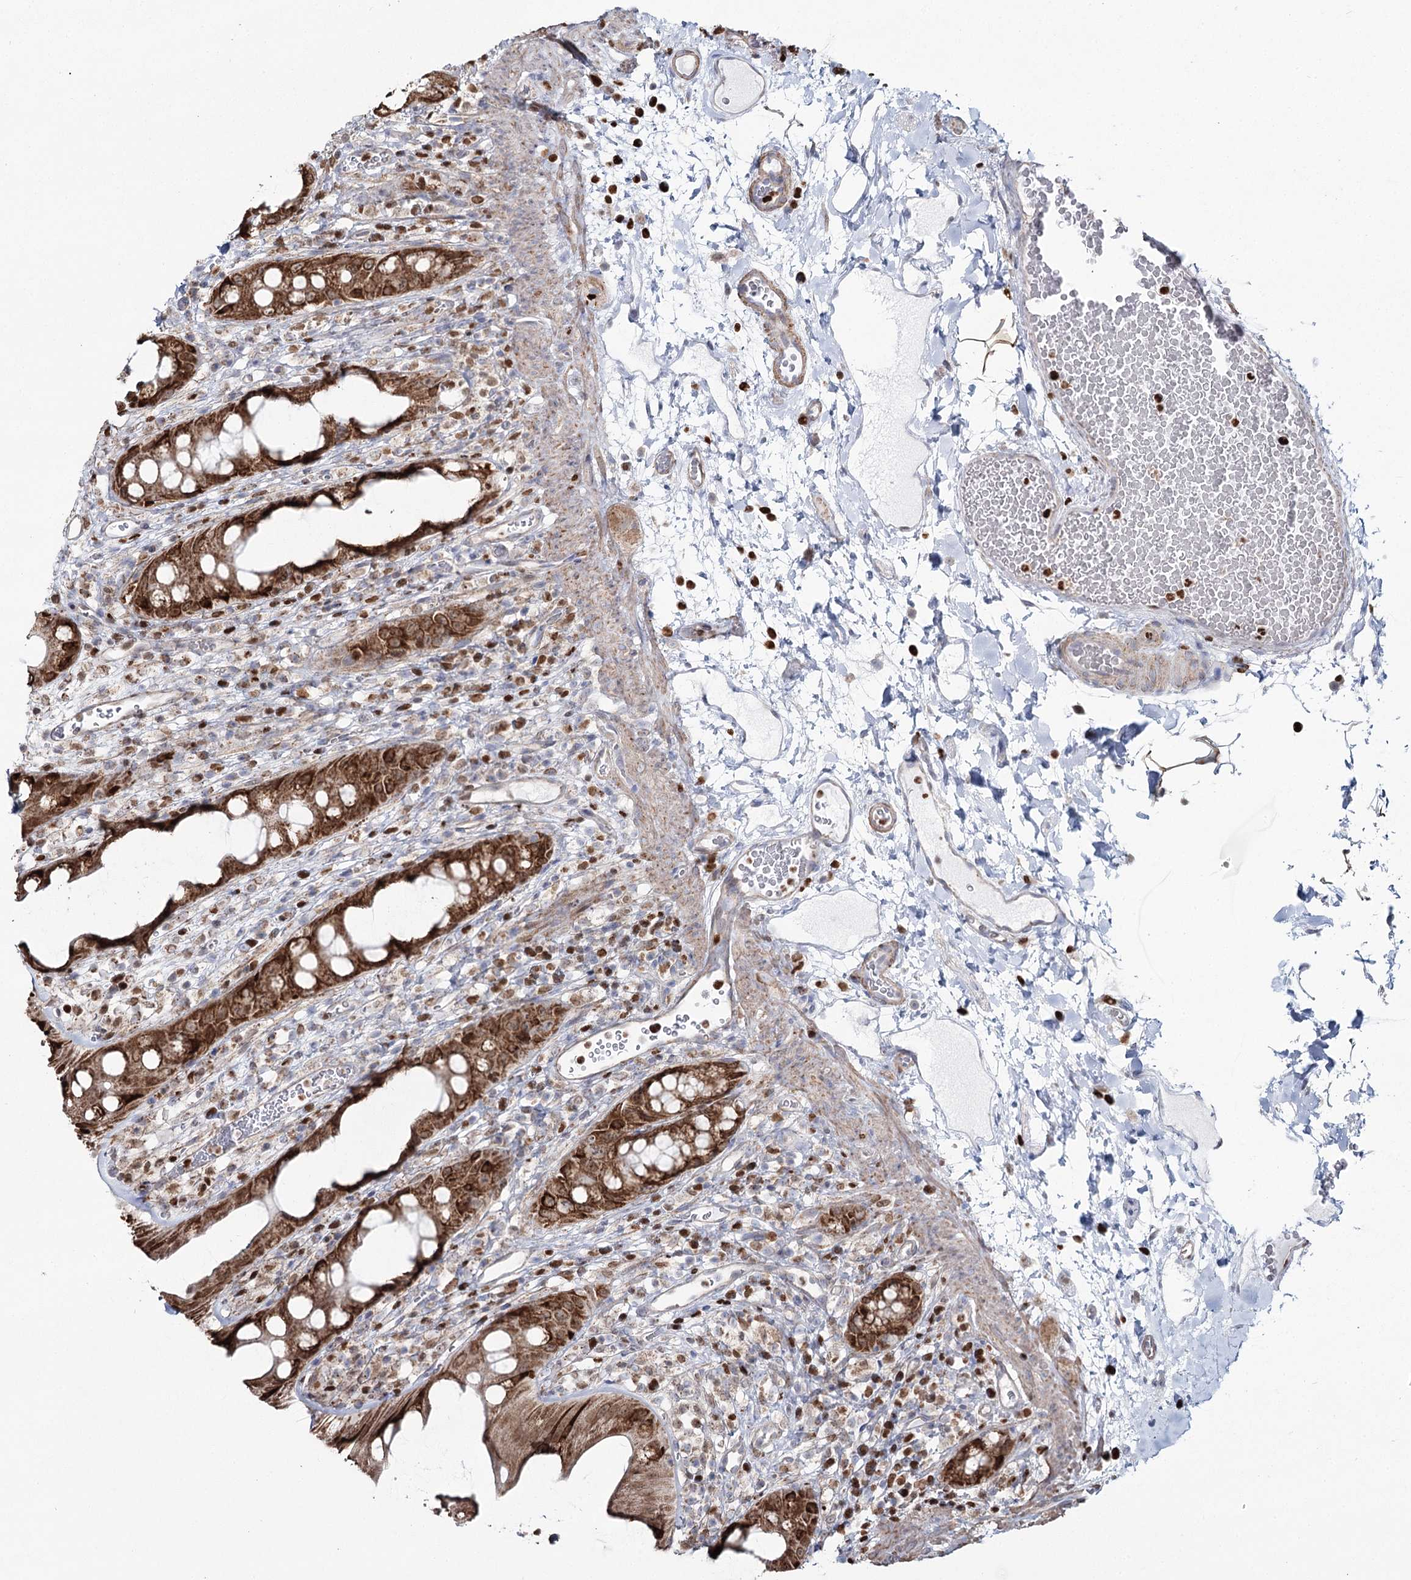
{"staining": {"intensity": "strong", "quantity": ">75%", "location": "cytoplasmic/membranous,nuclear"}, "tissue": "rectum", "cell_type": "Glandular cells", "image_type": "normal", "snomed": [{"axis": "morphology", "description": "Normal tissue, NOS"}, {"axis": "topography", "description": "Rectum"}], "caption": "An image of human rectum stained for a protein reveals strong cytoplasmic/membranous,nuclear brown staining in glandular cells.", "gene": "PDHX", "patient": {"sex": "female", "age": 57}}